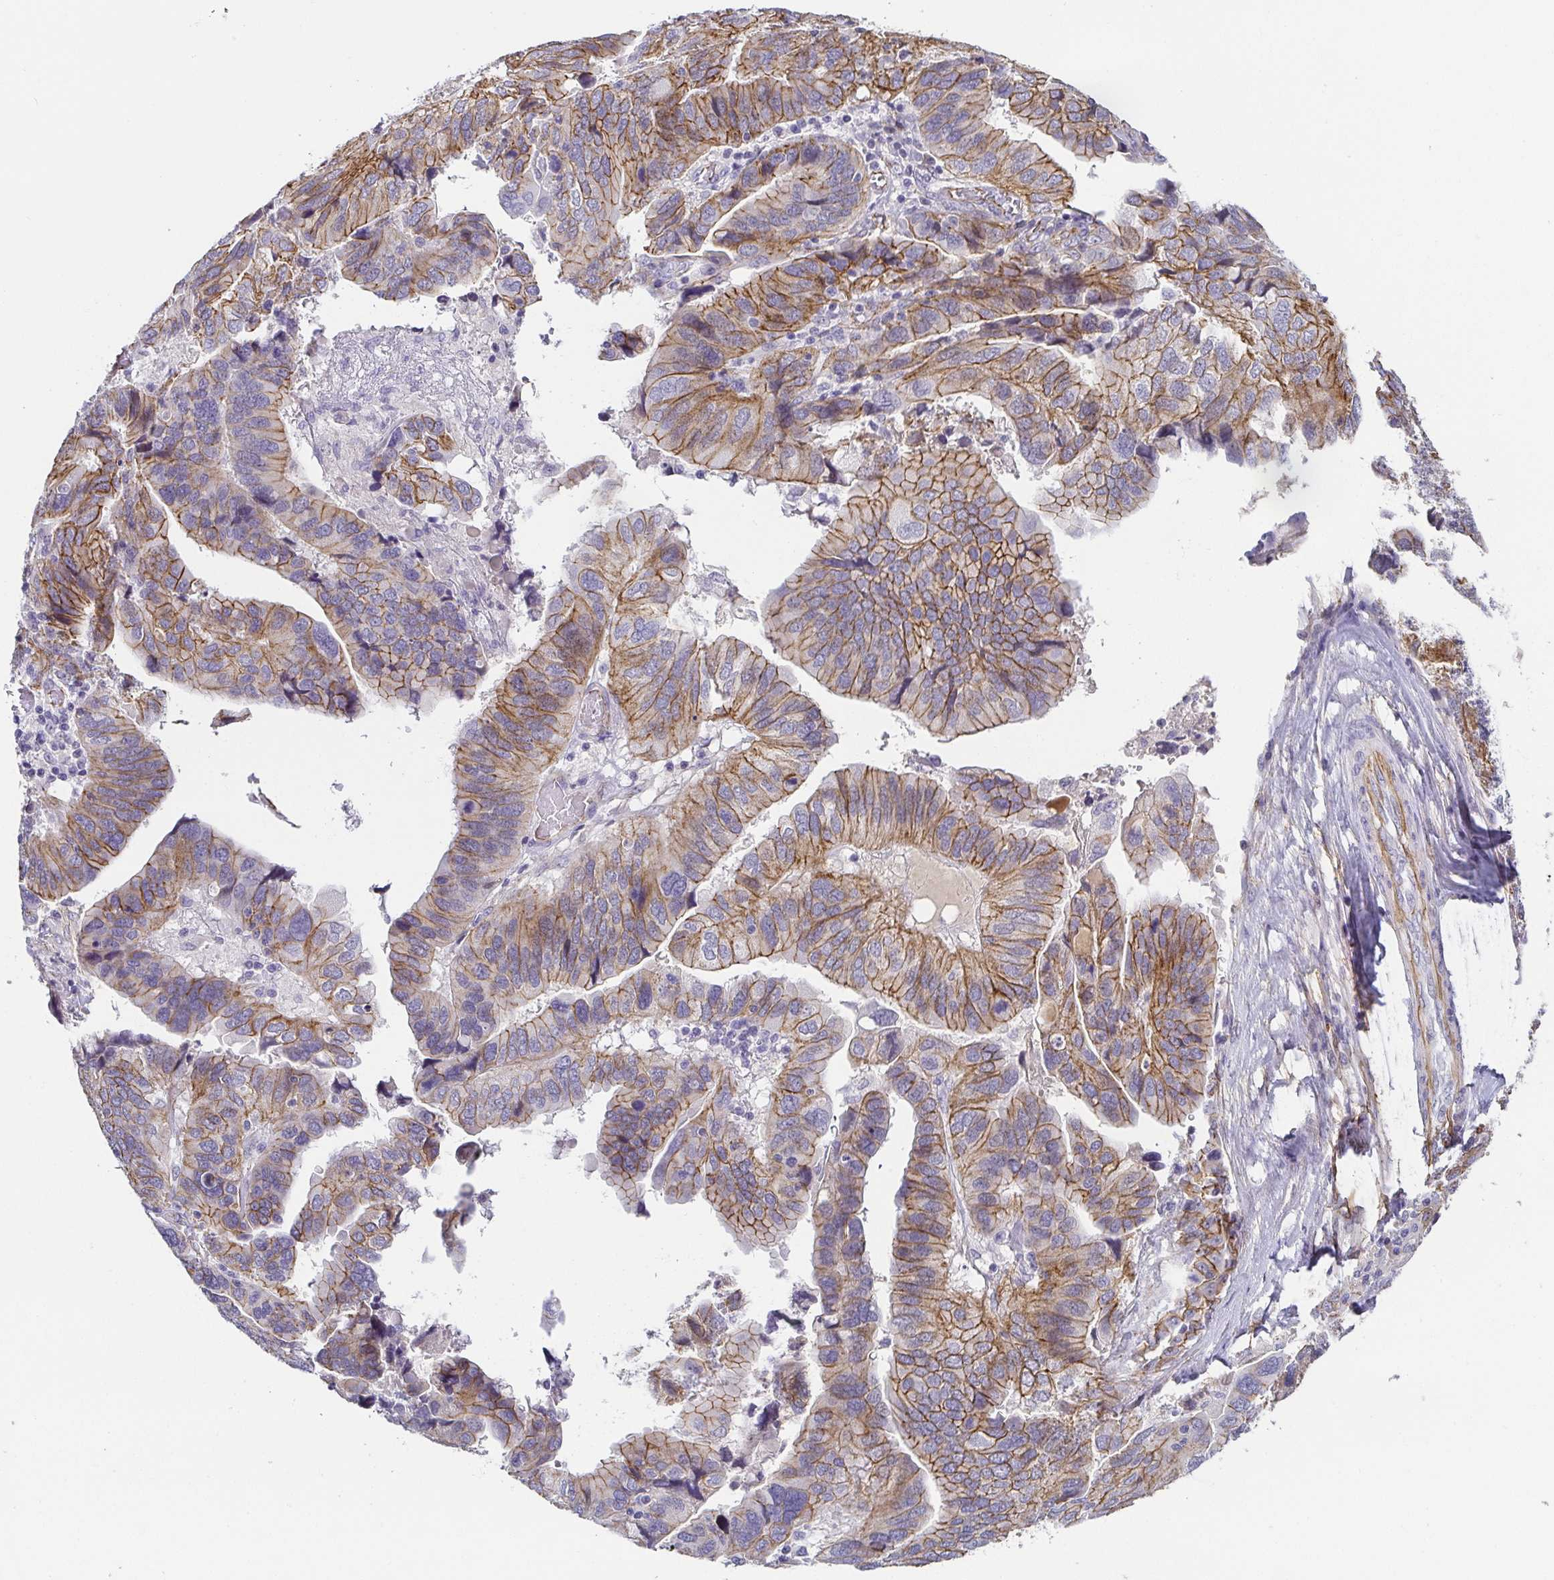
{"staining": {"intensity": "moderate", "quantity": "25%-75%", "location": "cytoplasmic/membranous"}, "tissue": "ovarian cancer", "cell_type": "Tumor cells", "image_type": "cancer", "snomed": [{"axis": "morphology", "description": "Cystadenocarcinoma, serous, NOS"}, {"axis": "topography", "description": "Ovary"}], "caption": "Human ovarian serous cystadenocarcinoma stained with a protein marker demonstrates moderate staining in tumor cells.", "gene": "PIWIL3", "patient": {"sex": "female", "age": 79}}